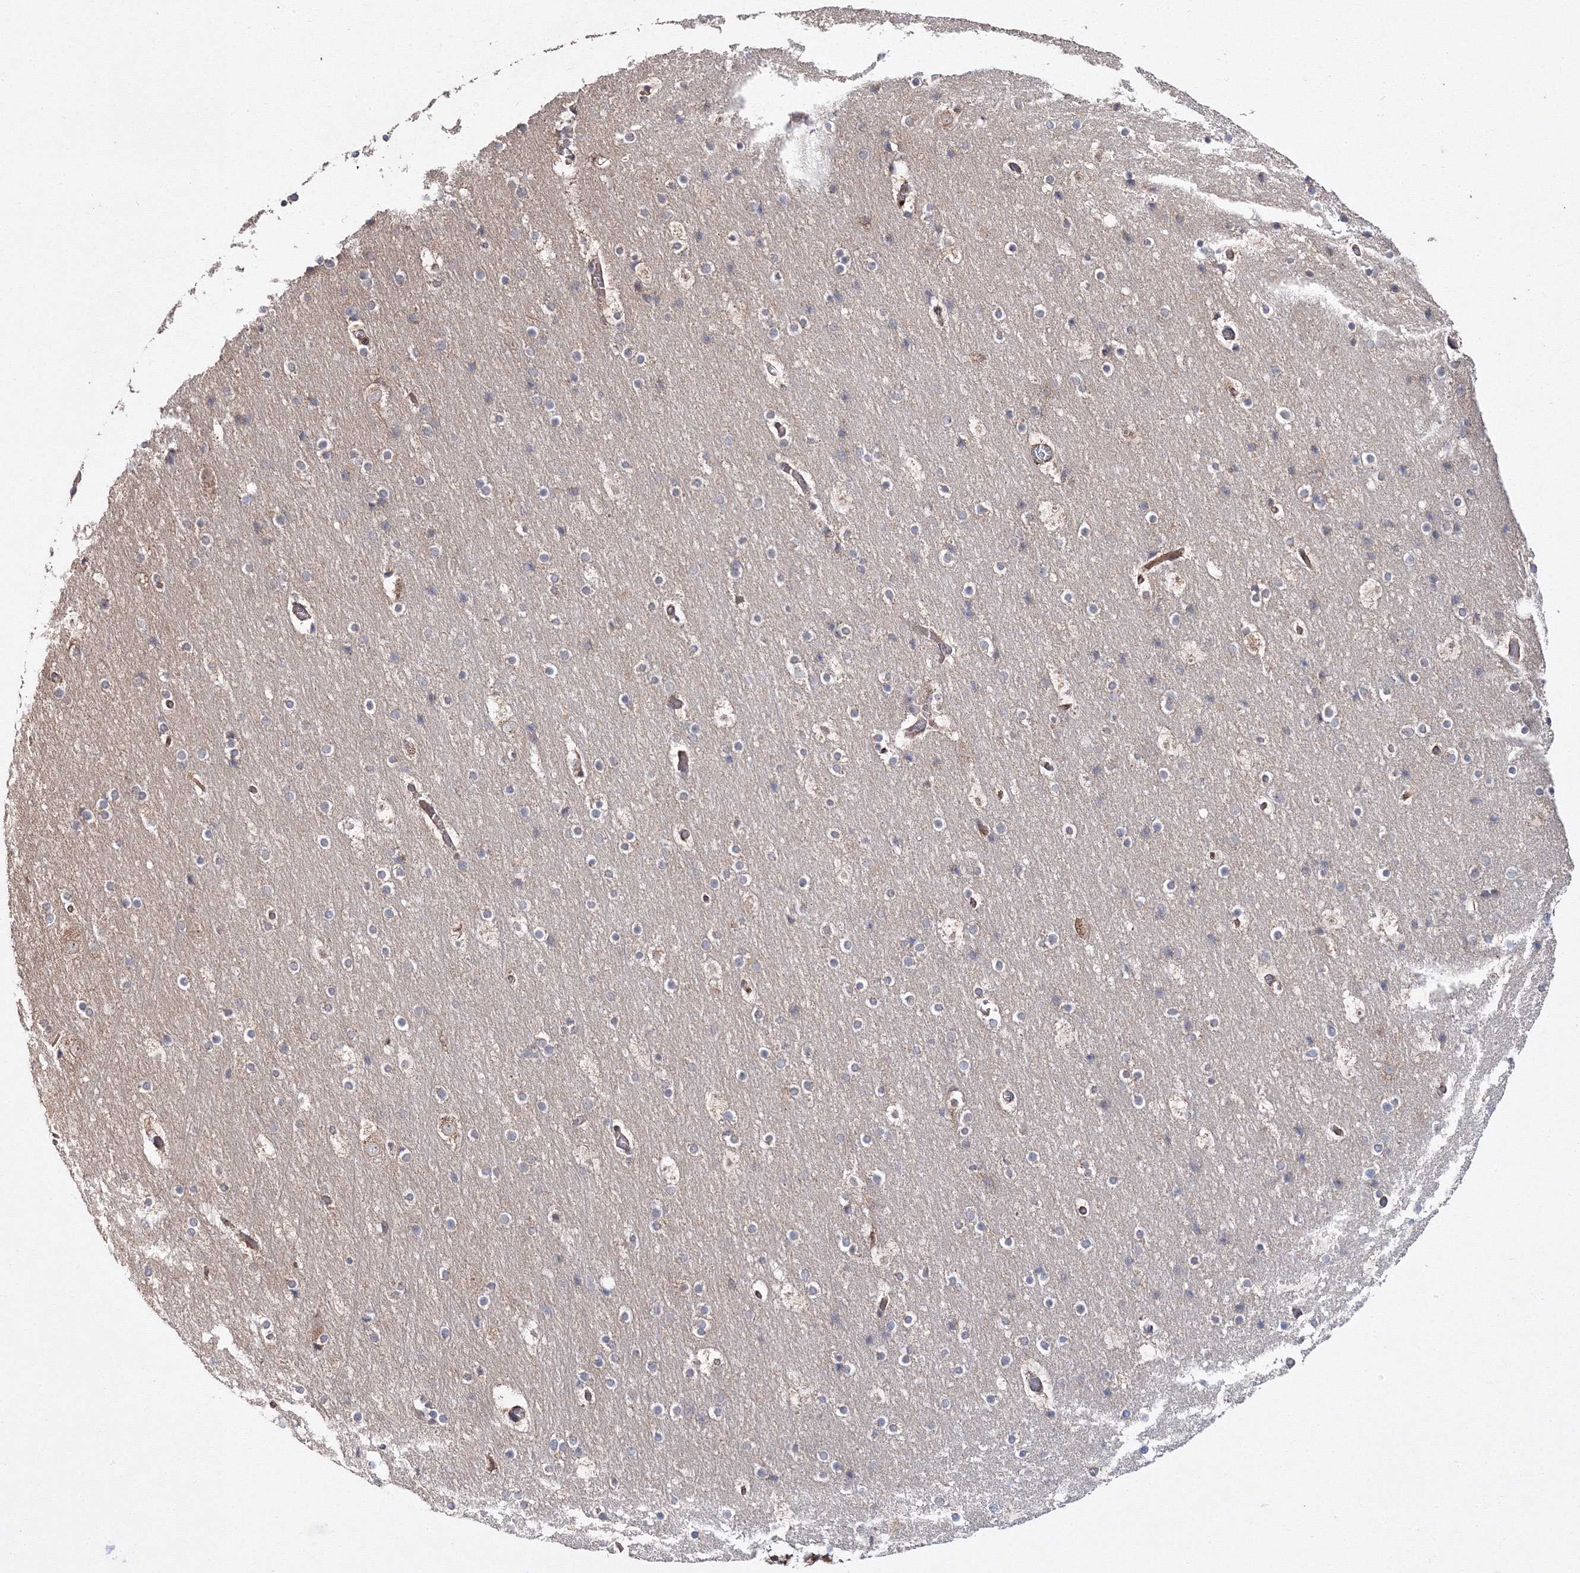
{"staining": {"intensity": "moderate", "quantity": ">75%", "location": "cytoplasmic/membranous"}, "tissue": "cerebral cortex", "cell_type": "Endothelial cells", "image_type": "normal", "snomed": [{"axis": "morphology", "description": "Normal tissue, NOS"}, {"axis": "topography", "description": "Cerebral cortex"}], "caption": "This histopathology image displays benign cerebral cortex stained with immunohistochemistry to label a protein in brown. The cytoplasmic/membranous of endothelial cells show moderate positivity for the protein. Nuclei are counter-stained blue.", "gene": "DDO", "patient": {"sex": "male", "age": 57}}